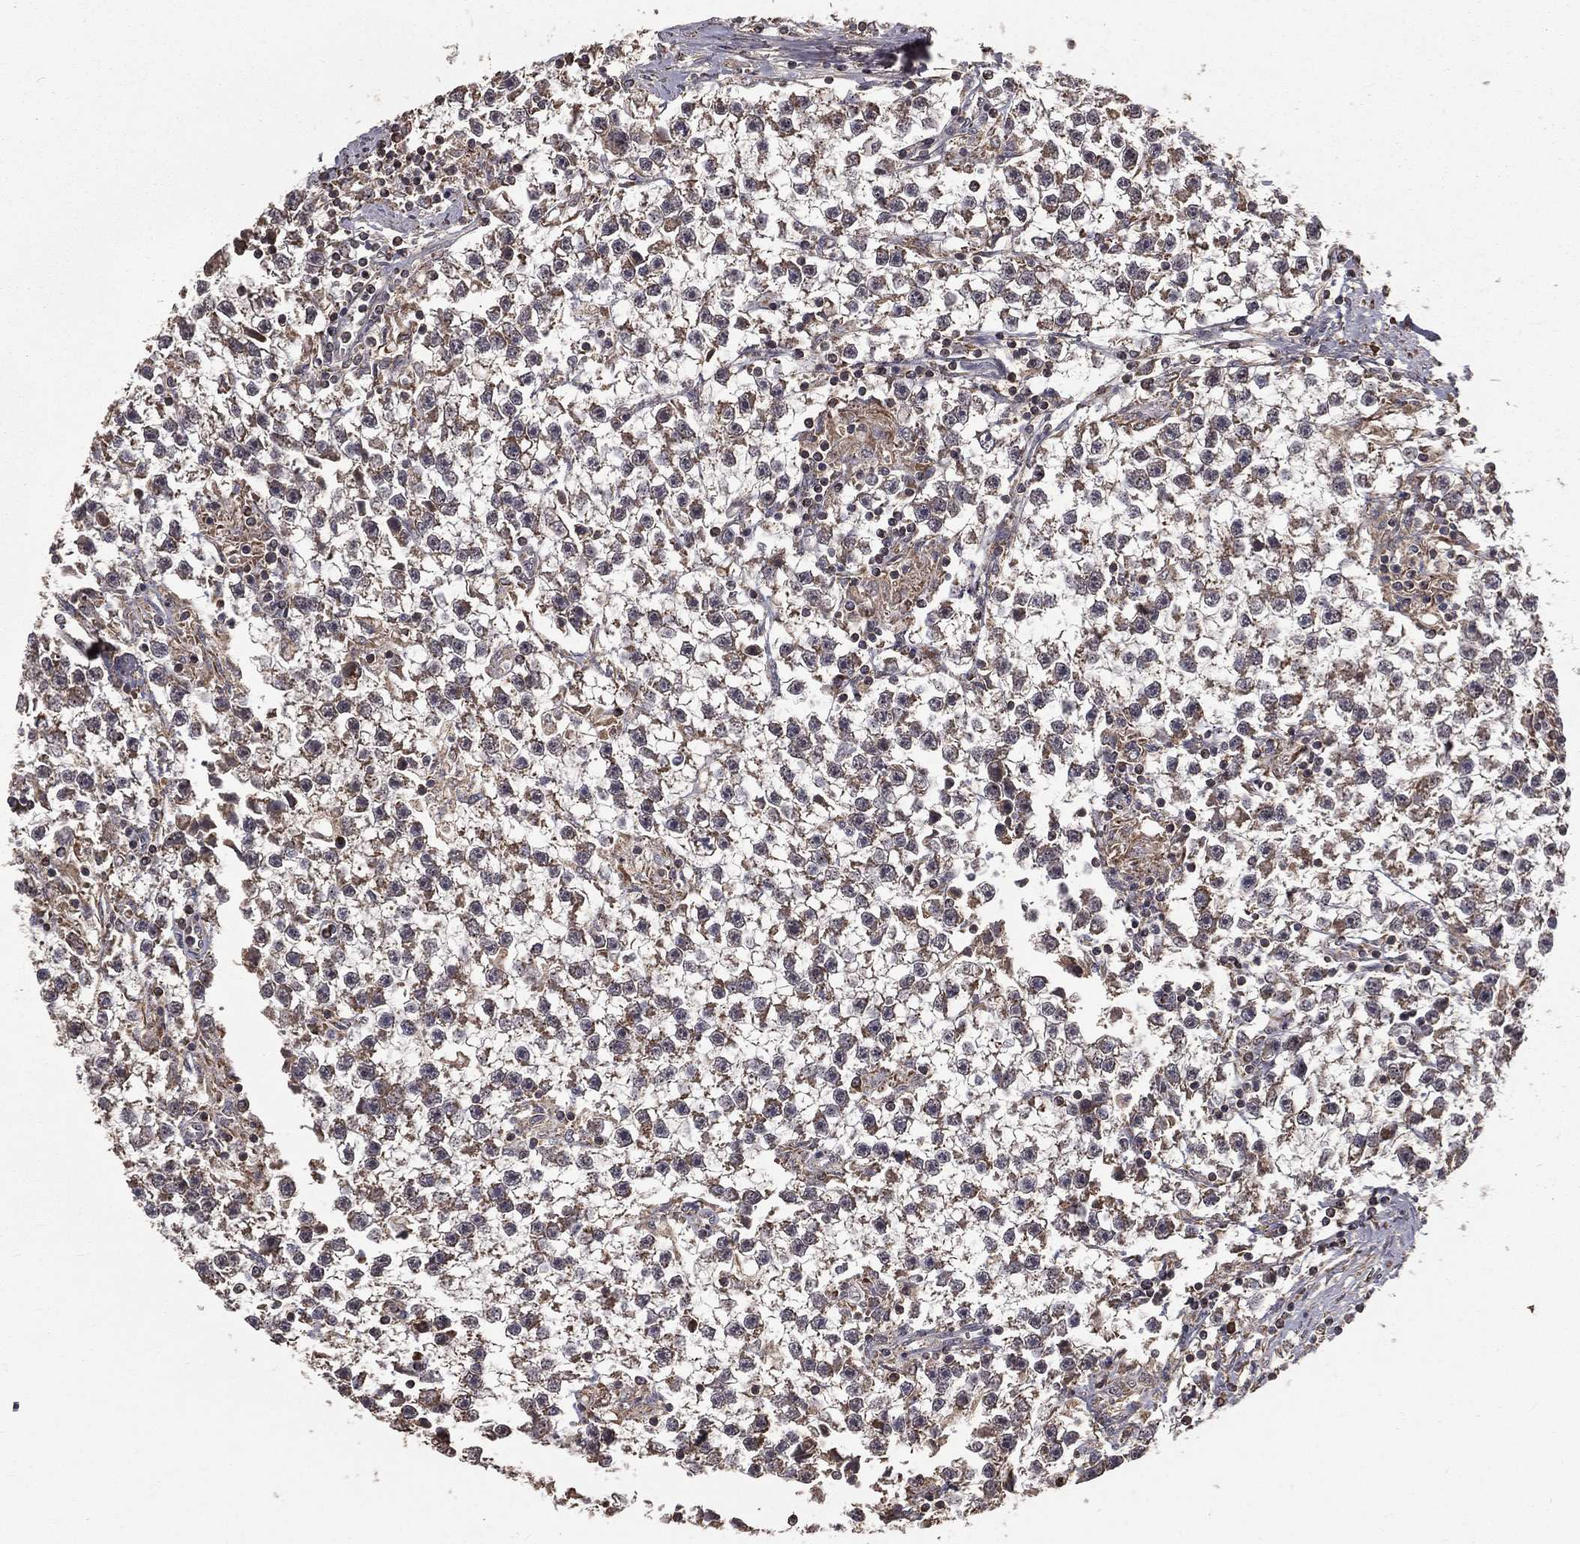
{"staining": {"intensity": "moderate", "quantity": "<25%", "location": "cytoplasmic/membranous"}, "tissue": "testis cancer", "cell_type": "Tumor cells", "image_type": "cancer", "snomed": [{"axis": "morphology", "description": "Seminoma, NOS"}, {"axis": "topography", "description": "Testis"}], "caption": "Testis cancer (seminoma) was stained to show a protein in brown. There is low levels of moderate cytoplasmic/membranous staining in about <25% of tumor cells.", "gene": "OLFML1", "patient": {"sex": "male", "age": 59}}